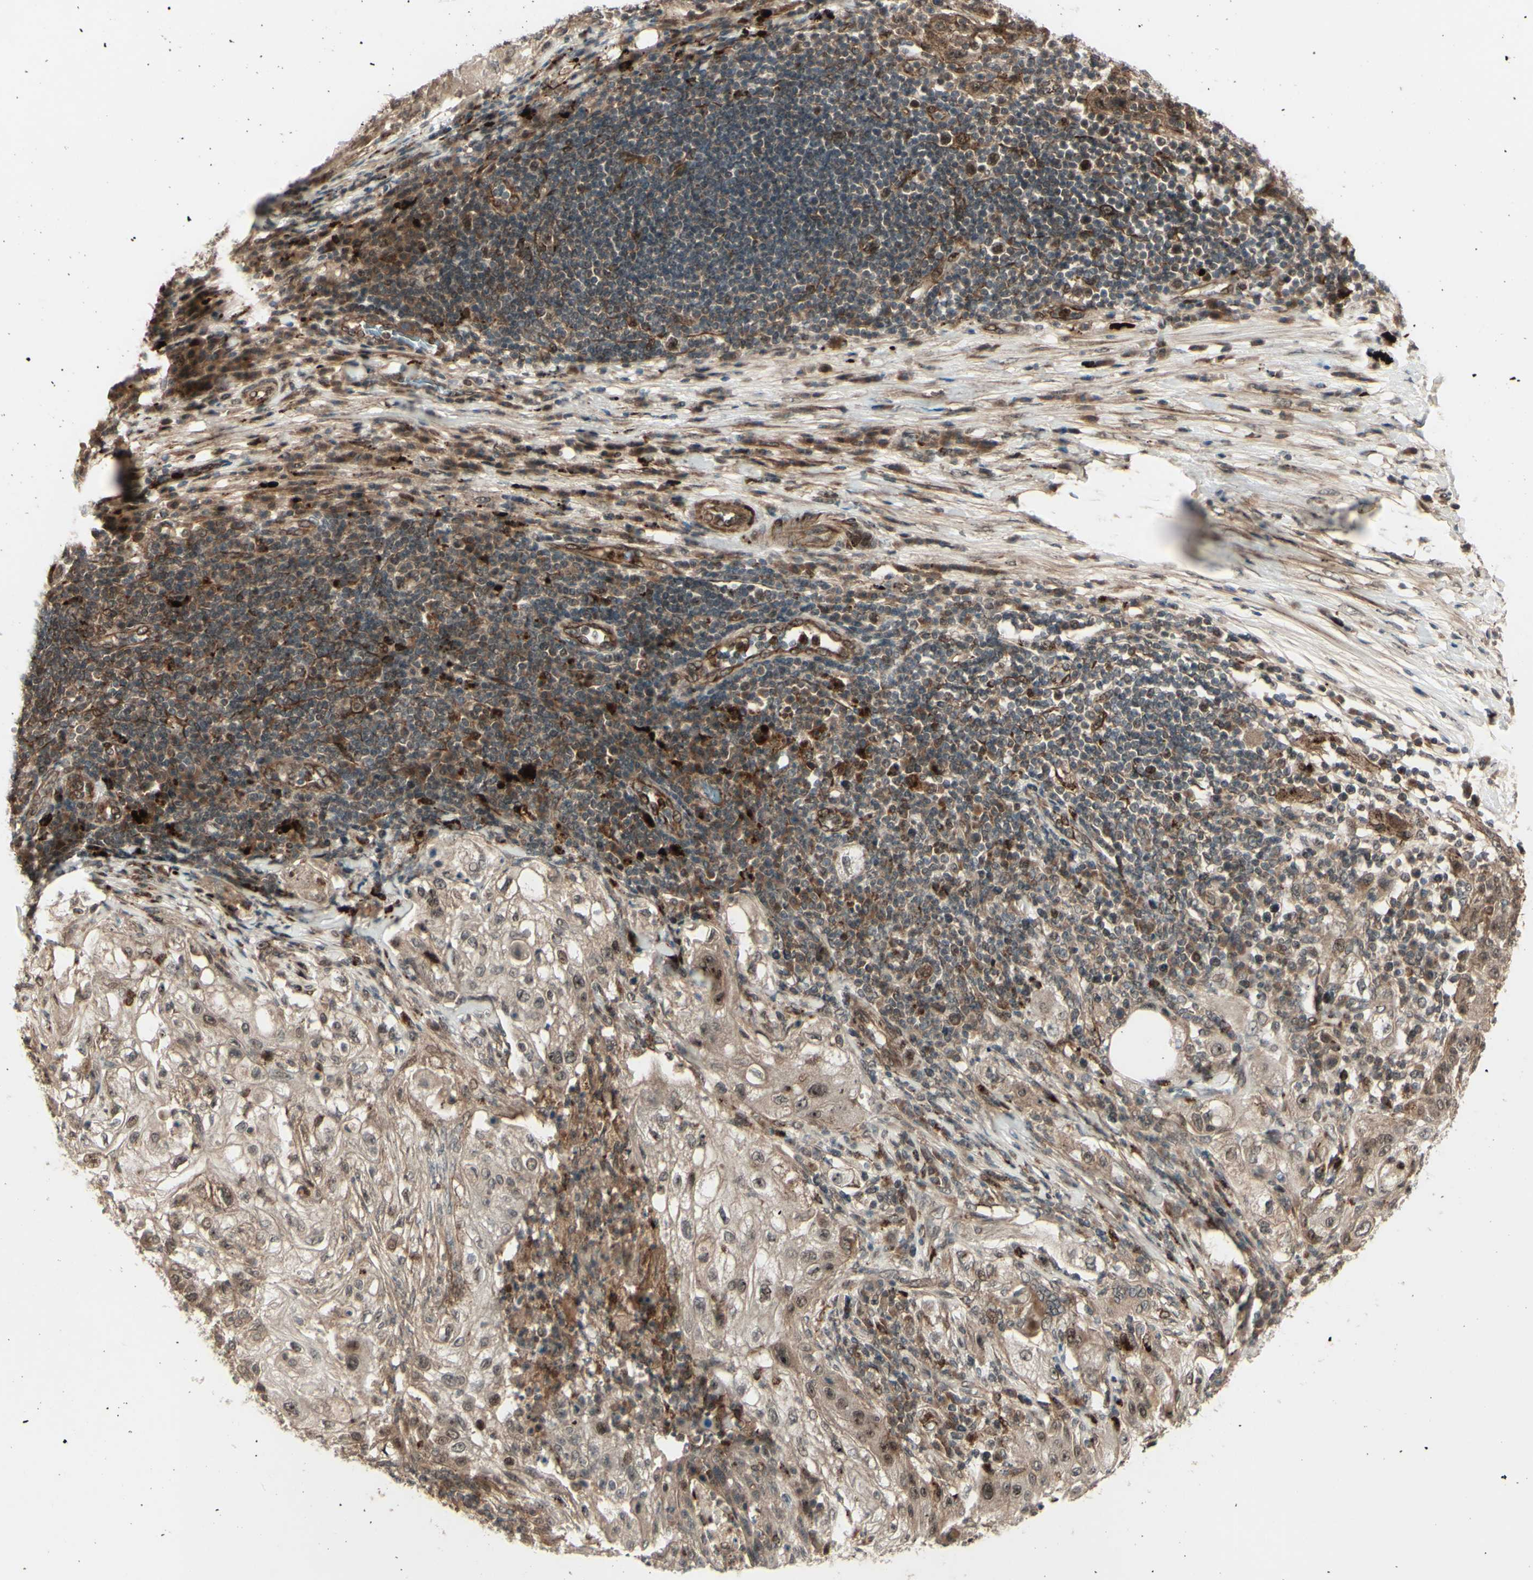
{"staining": {"intensity": "moderate", "quantity": ">75%", "location": "cytoplasmic/membranous,nuclear"}, "tissue": "lung cancer", "cell_type": "Tumor cells", "image_type": "cancer", "snomed": [{"axis": "morphology", "description": "Inflammation, NOS"}, {"axis": "morphology", "description": "Squamous cell carcinoma, NOS"}, {"axis": "topography", "description": "Lymph node"}, {"axis": "topography", "description": "Soft tissue"}, {"axis": "topography", "description": "Lung"}], "caption": "Squamous cell carcinoma (lung) stained for a protein (brown) displays moderate cytoplasmic/membranous and nuclear positive staining in about >75% of tumor cells.", "gene": "MLF2", "patient": {"sex": "male", "age": 66}}